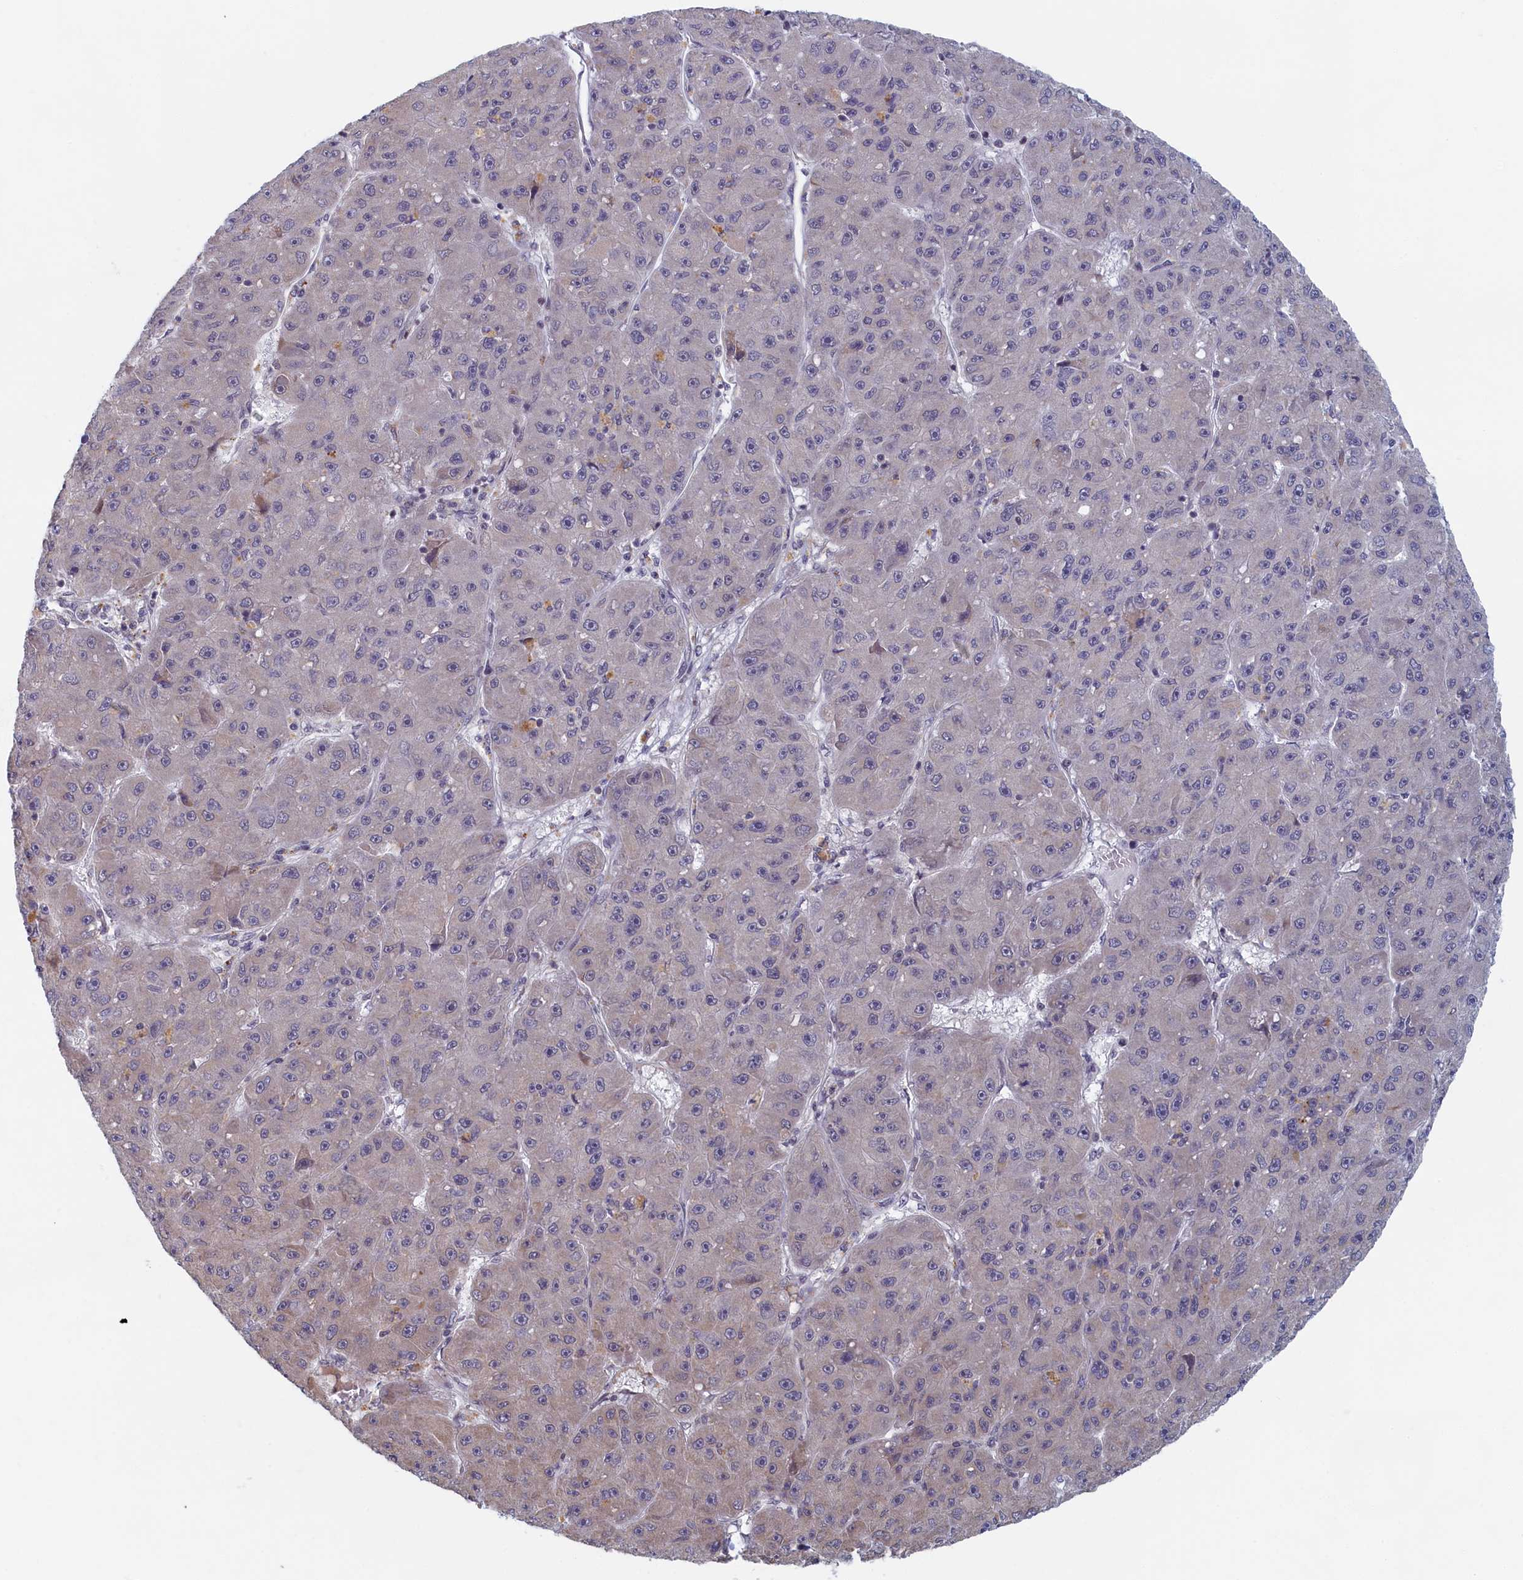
{"staining": {"intensity": "negative", "quantity": "none", "location": "none"}, "tissue": "liver cancer", "cell_type": "Tumor cells", "image_type": "cancer", "snomed": [{"axis": "morphology", "description": "Carcinoma, Hepatocellular, NOS"}, {"axis": "topography", "description": "Liver"}], "caption": "Immunohistochemistry histopathology image of hepatocellular carcinoma (liver) stained for a protein (brown), which demonstrates no staining in tumor cells.", "gene": "DNAJC17", "patient": {"sex": "male", "age": 67}}